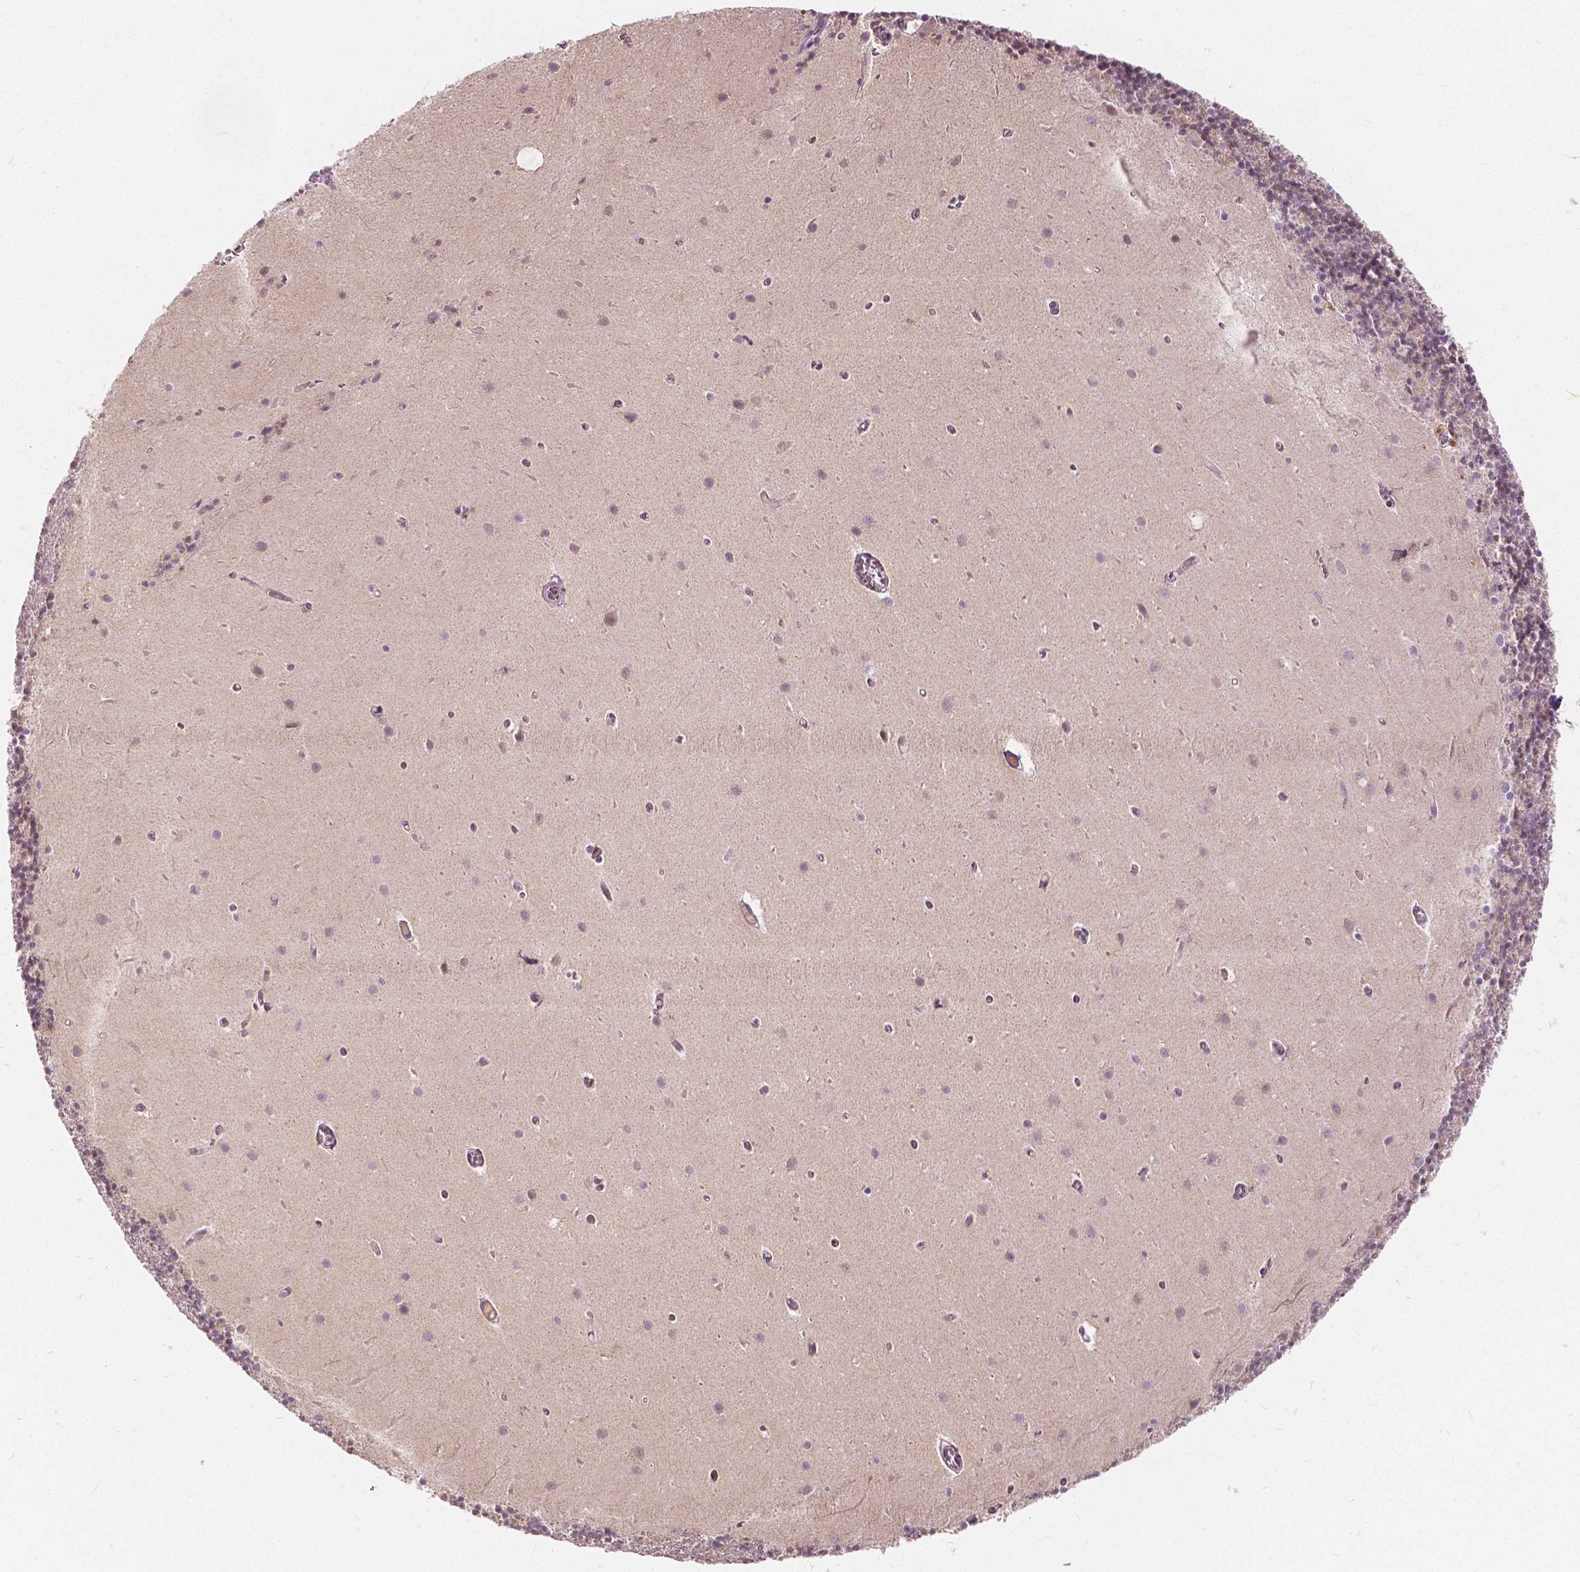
{"staining": {"intensity": "negative", "quantity": "none", "location": "none"}, "tissue": "cerebellum", "cell_type": "Cells in granular layer", "image_type": "normal", "snomed": [{"axis": "morphology", "description": "Normal tissue, NOS"}, {"axis": "topography", "description": "Cerebellum"}], "caption": "Human cerebellum stained for a protein using IHC displays no positivity in cells in granular layer.", "gene": "DLX6", "patient": {"sex": "male", "age": 70}}